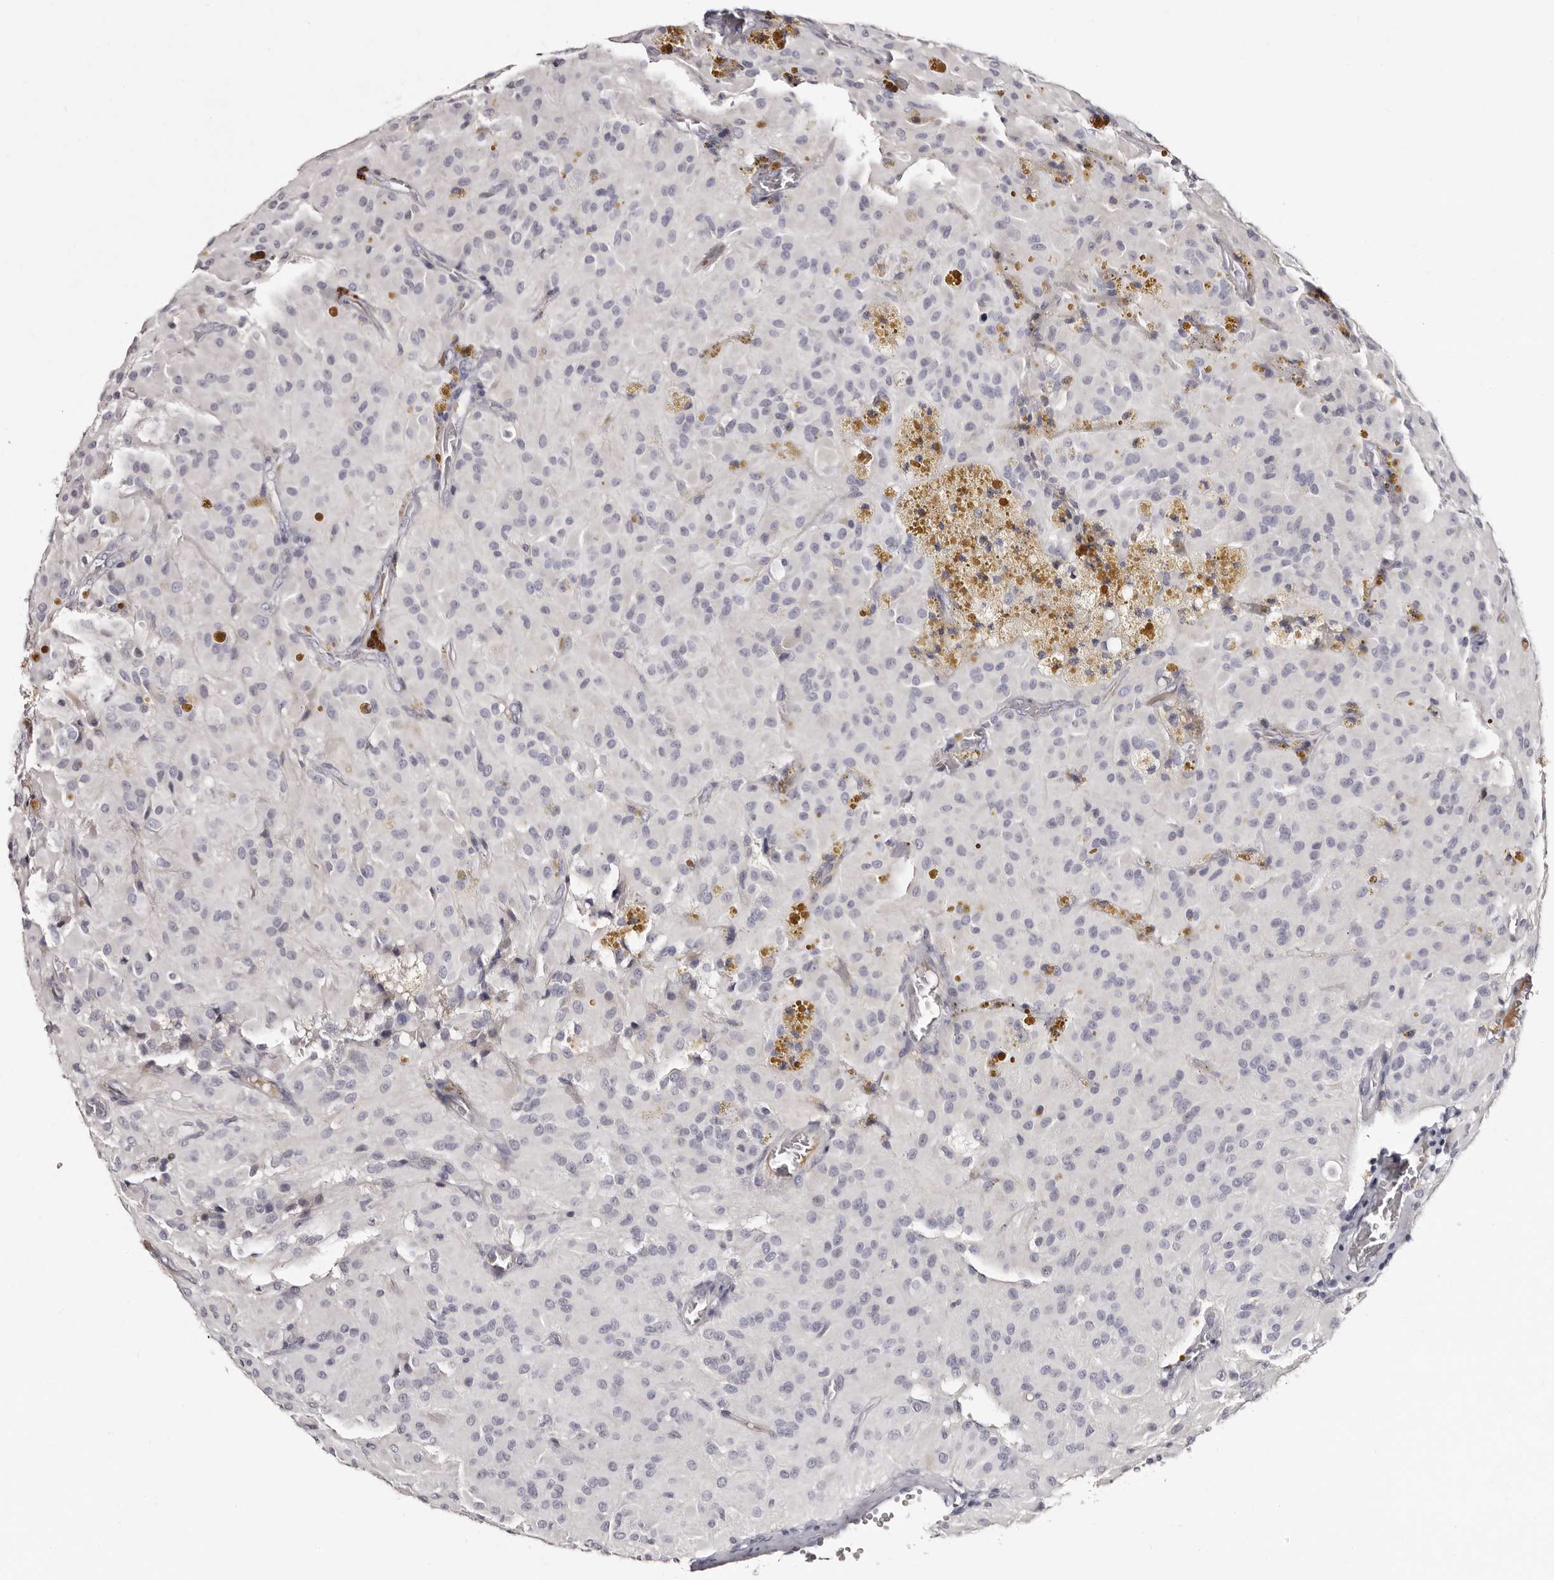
{"staining": {"intensity": "negative", "quantity": "none", "location": "none"}, "tissue": "glioma", "cell_type": "Tumor cells", "image_type": "cancer", "snomed": [{"axis": "morphology", "description": "Glioma, malignant, High grade"}, {"axis": "topography", "description": "Brain"}], "caption": "Immunohistochemical staining of human glioma exhibits no significant staining in tumor cells. The staining was performed using DAB to visualize the protein expression in brown, while the nuclei were stained in blue with hematoxylin (Magnification: 20x).", "gene": "TBC1D22B", "patient": {"sex": "female", "age": 59}}